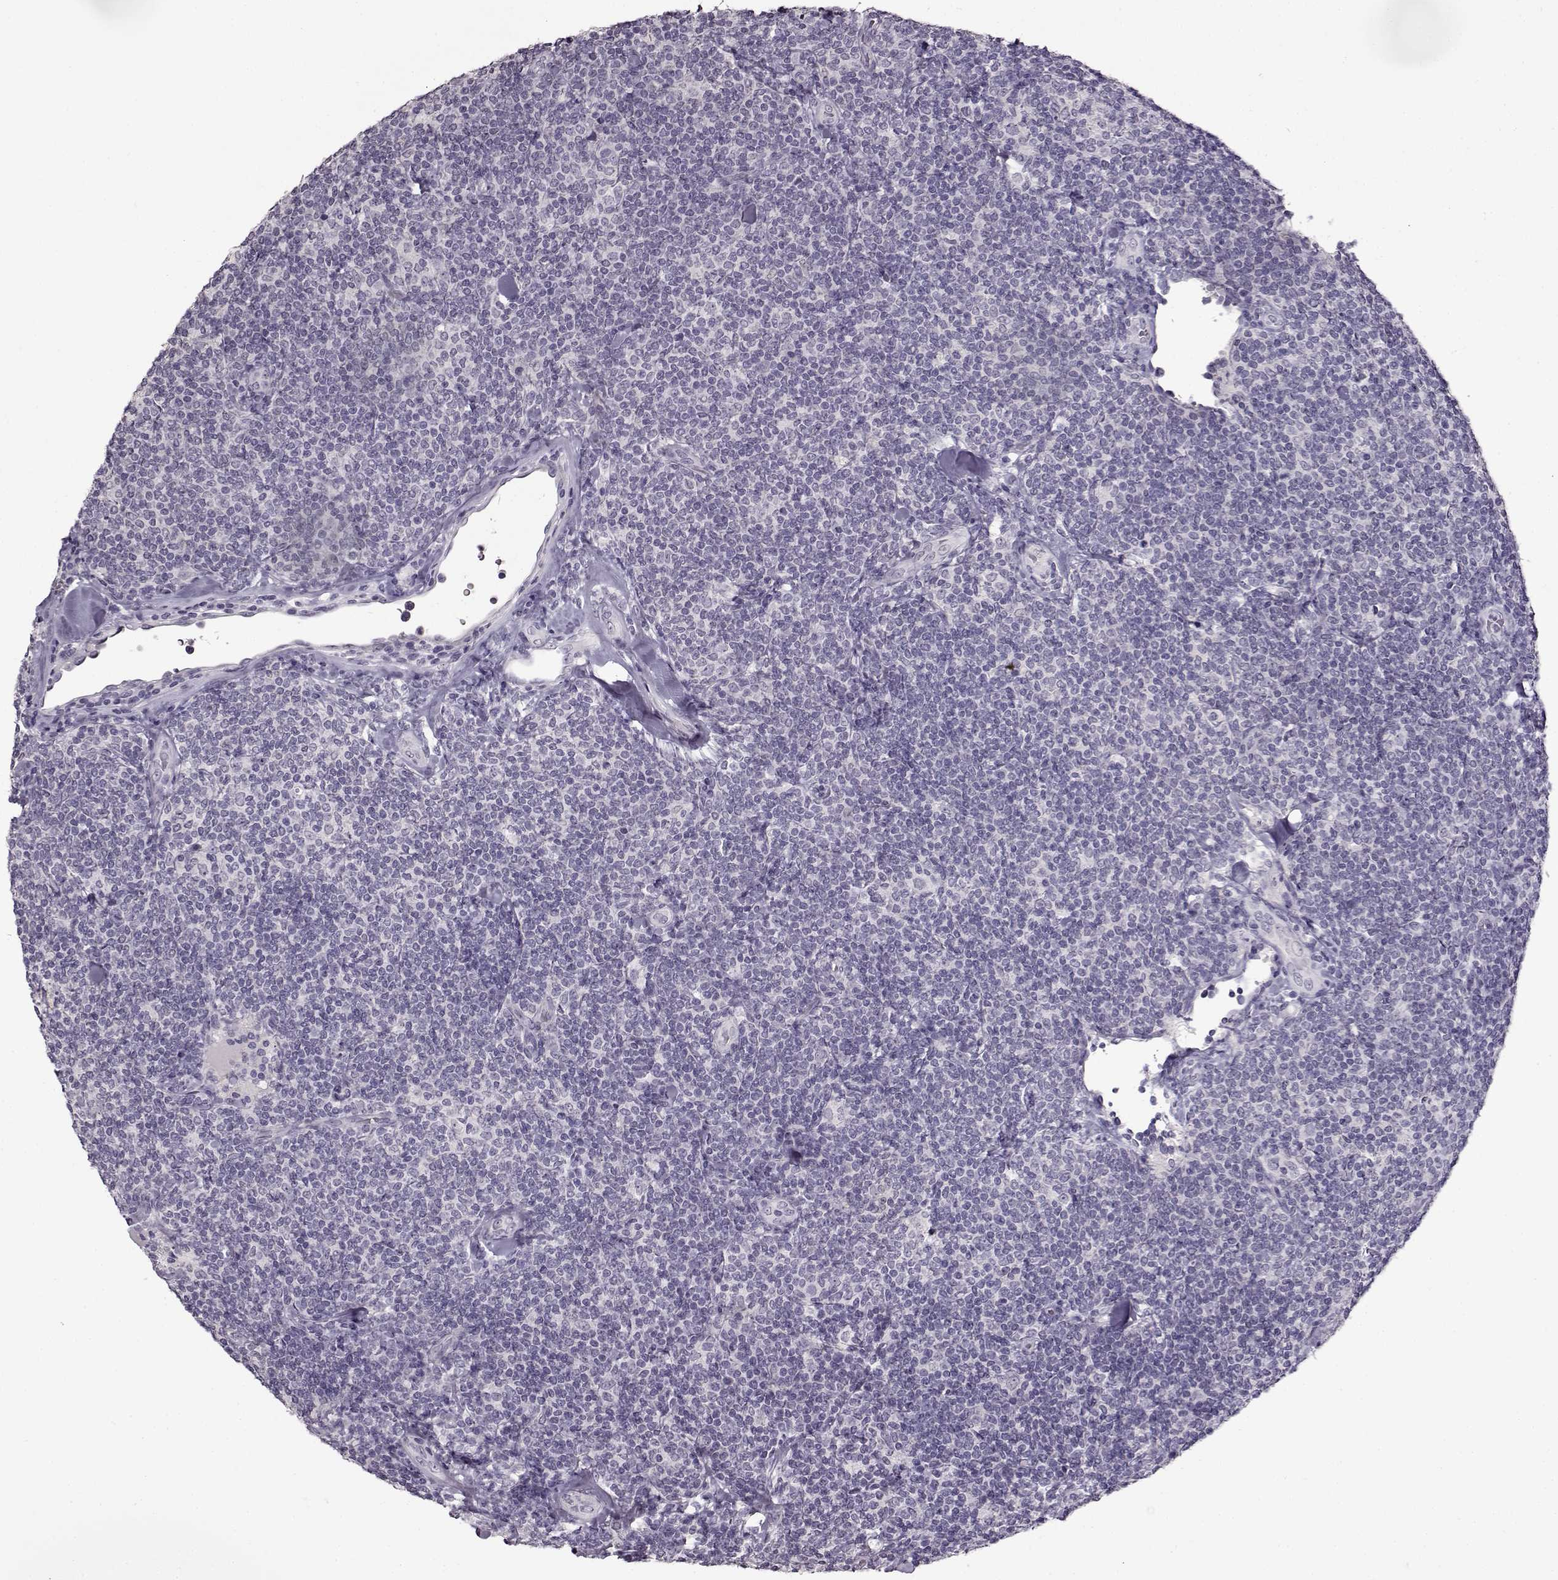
{"staining": {"intensity": "negative", "quantity": "none", "location": "none"}, "tissue": "lymphoma", "cell_type": "Tumor cells", "image_type": "cancer", "snomed": [{"axis": "morphology", "description": "Malignant lymphoma, non-Hodgkin's type, Low grade"}, {"axis": "topography", "description": "Lymph node"}], "caption": "Tumor cells are negative for brown protein staining in lymphoma.", "gene": "FSHB", "patient": {"sex": "female", "age": 56}}